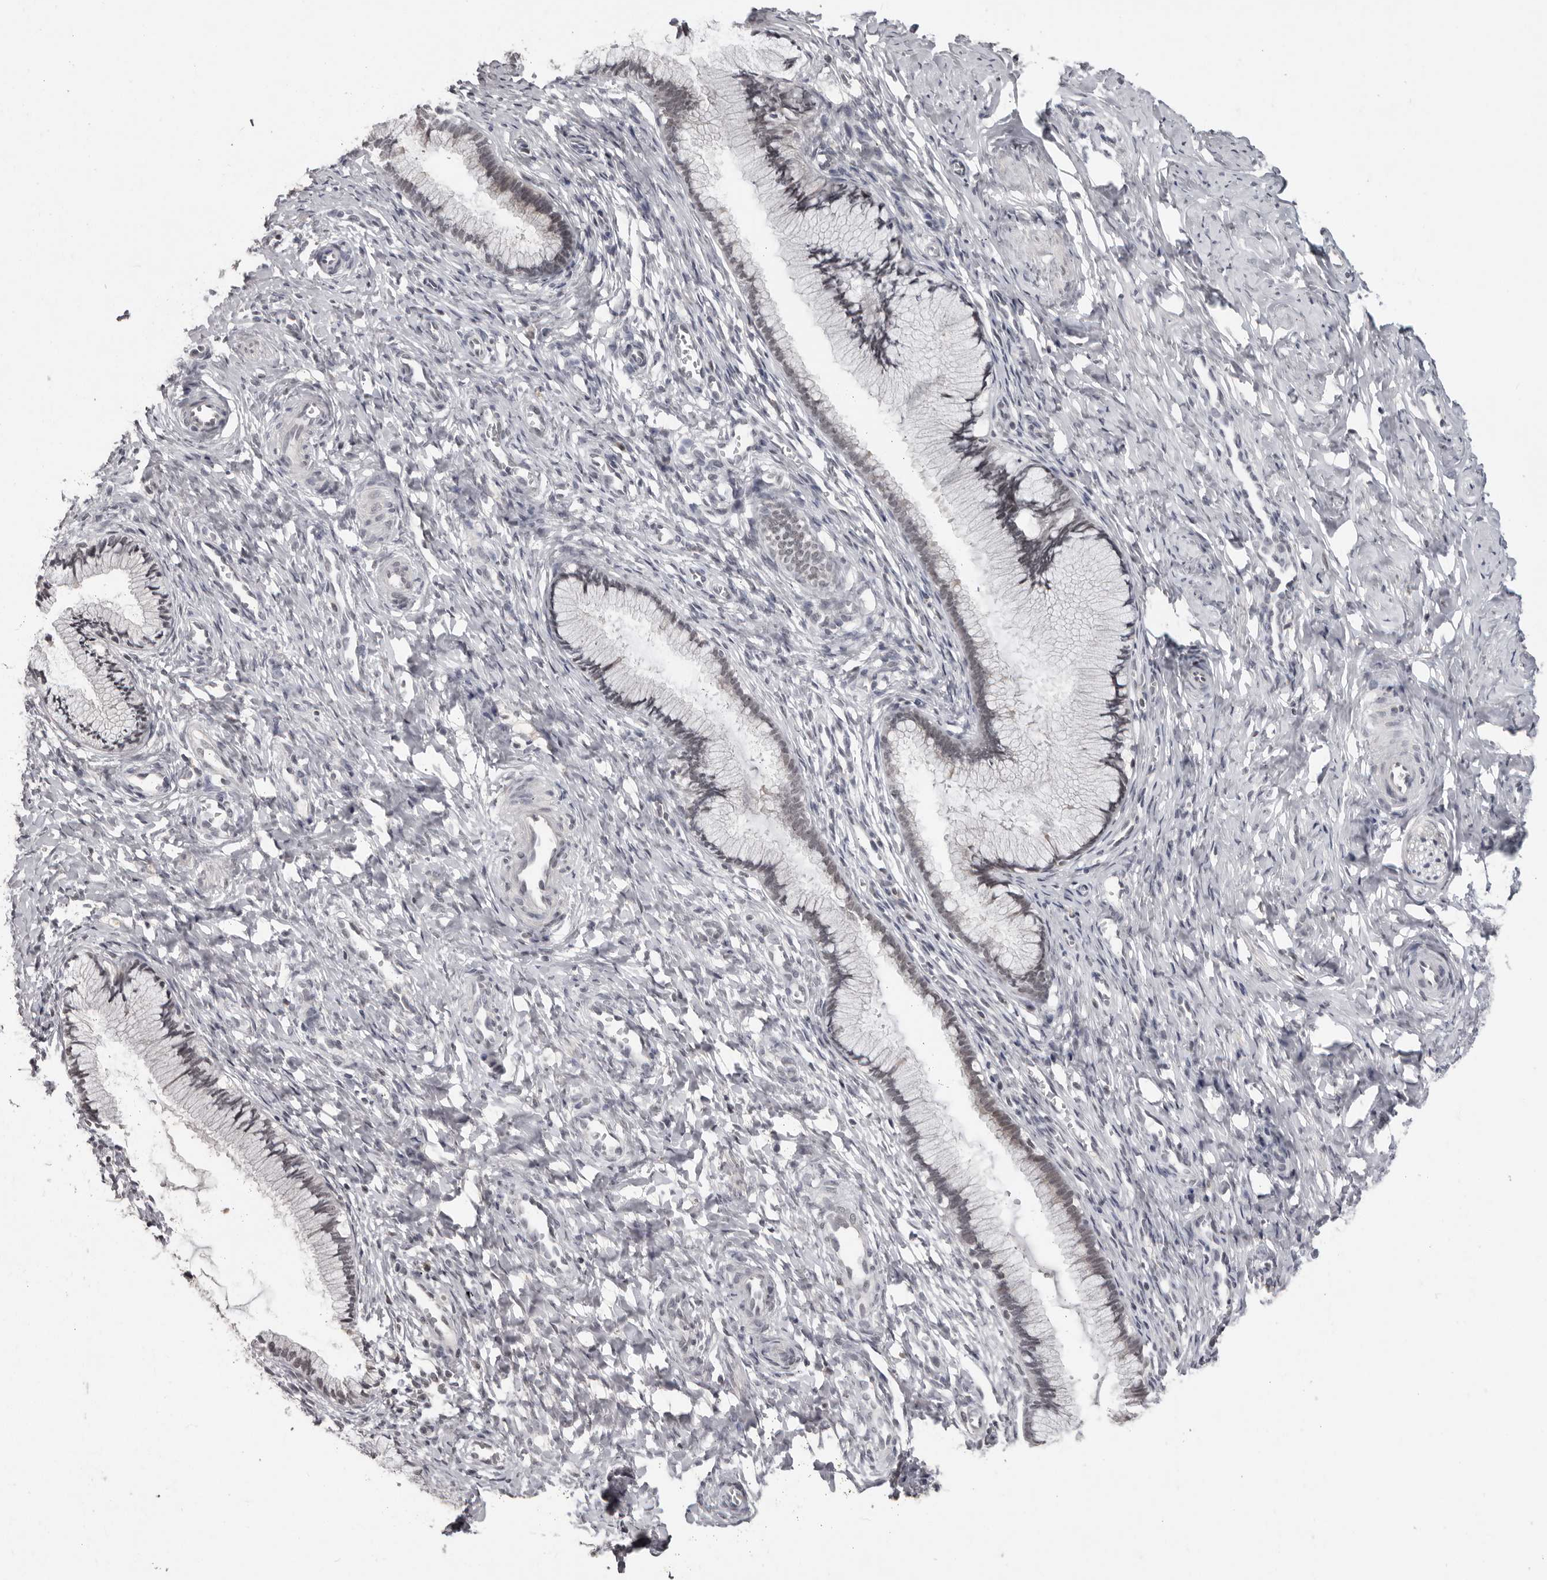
{"staining": {"intensity": "weak", "quantity": "25%-75%", "location": "nuclear"}, "tissue": "cervix", "cell_type": "Glandular cells", "image_type": "normal", "snomed": [{"axis": "morphology", "description": "Normal tissue, NOS"}, {"axis": "topography", "description": "Cervix"}], "caption": "Immunohistochemistry micrograph of benign cervix stained for a protein (brown), which shows low levels of weak nuclear staining in about 25%-75% of glandular cells.", "gene": "SRCAP", "patient": {"sex": "female", "age": 27}}